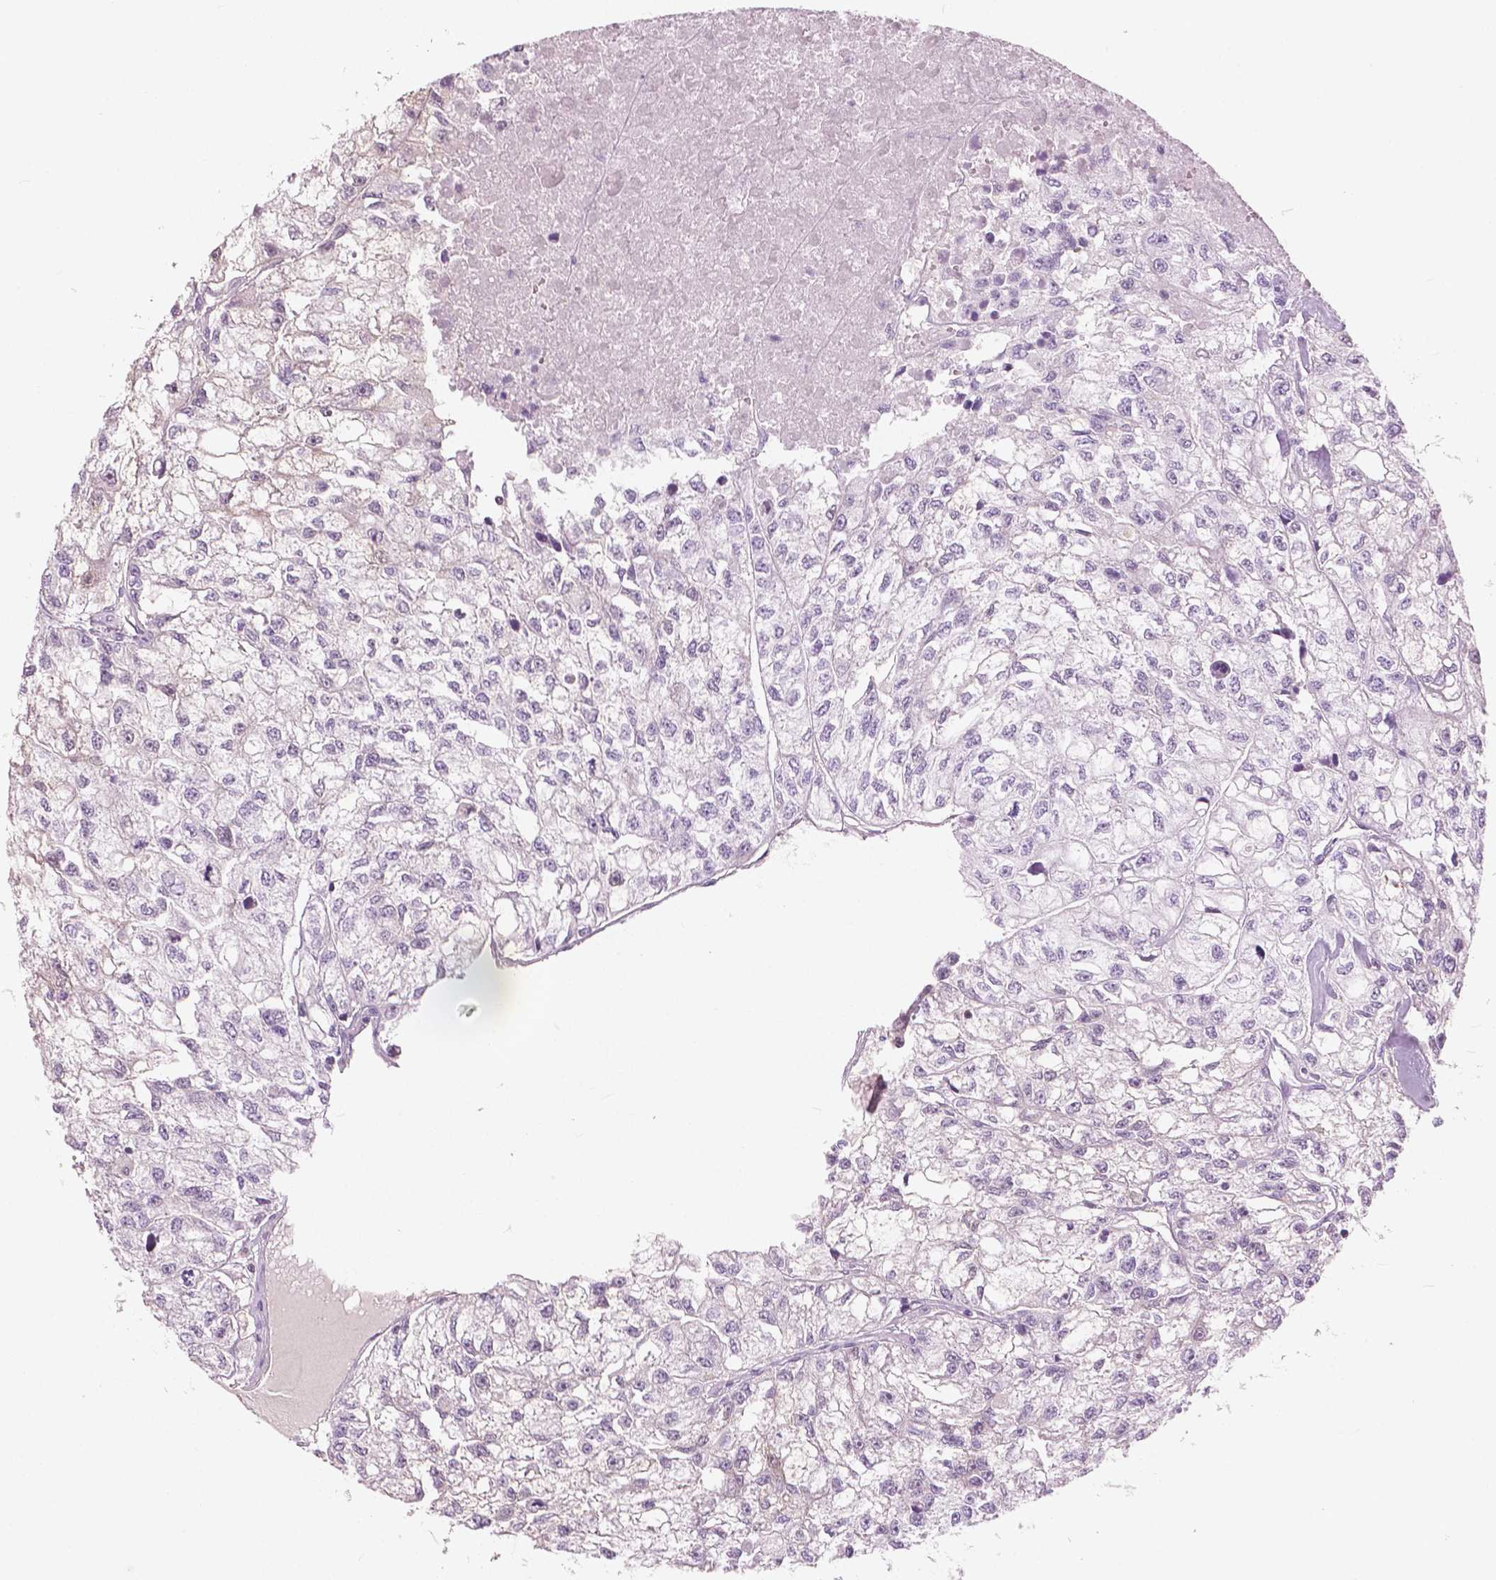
{"staining": {"intensity": "negative", "quantity": "none", "location": "none"}, "tissue": "renal cancer", "cell_type": "Tumor cells", "image_type": "cancer", "snomed": [{"axis": "morphology", "description": "Adenocarcinoma, NOS"}, {"axis": "topography", "description": "Kidney"}], "caption": "IHC of adenocarcinoma (renal) reveals no staining in tumor cells. The staining was performed using DAB to visualize the protein expression in brown, while the nuclei were stained in blue with hematoxylin (Magnification: 20x).", "gene": "GALM", "patient": {"sex": "male", "age": 56}}